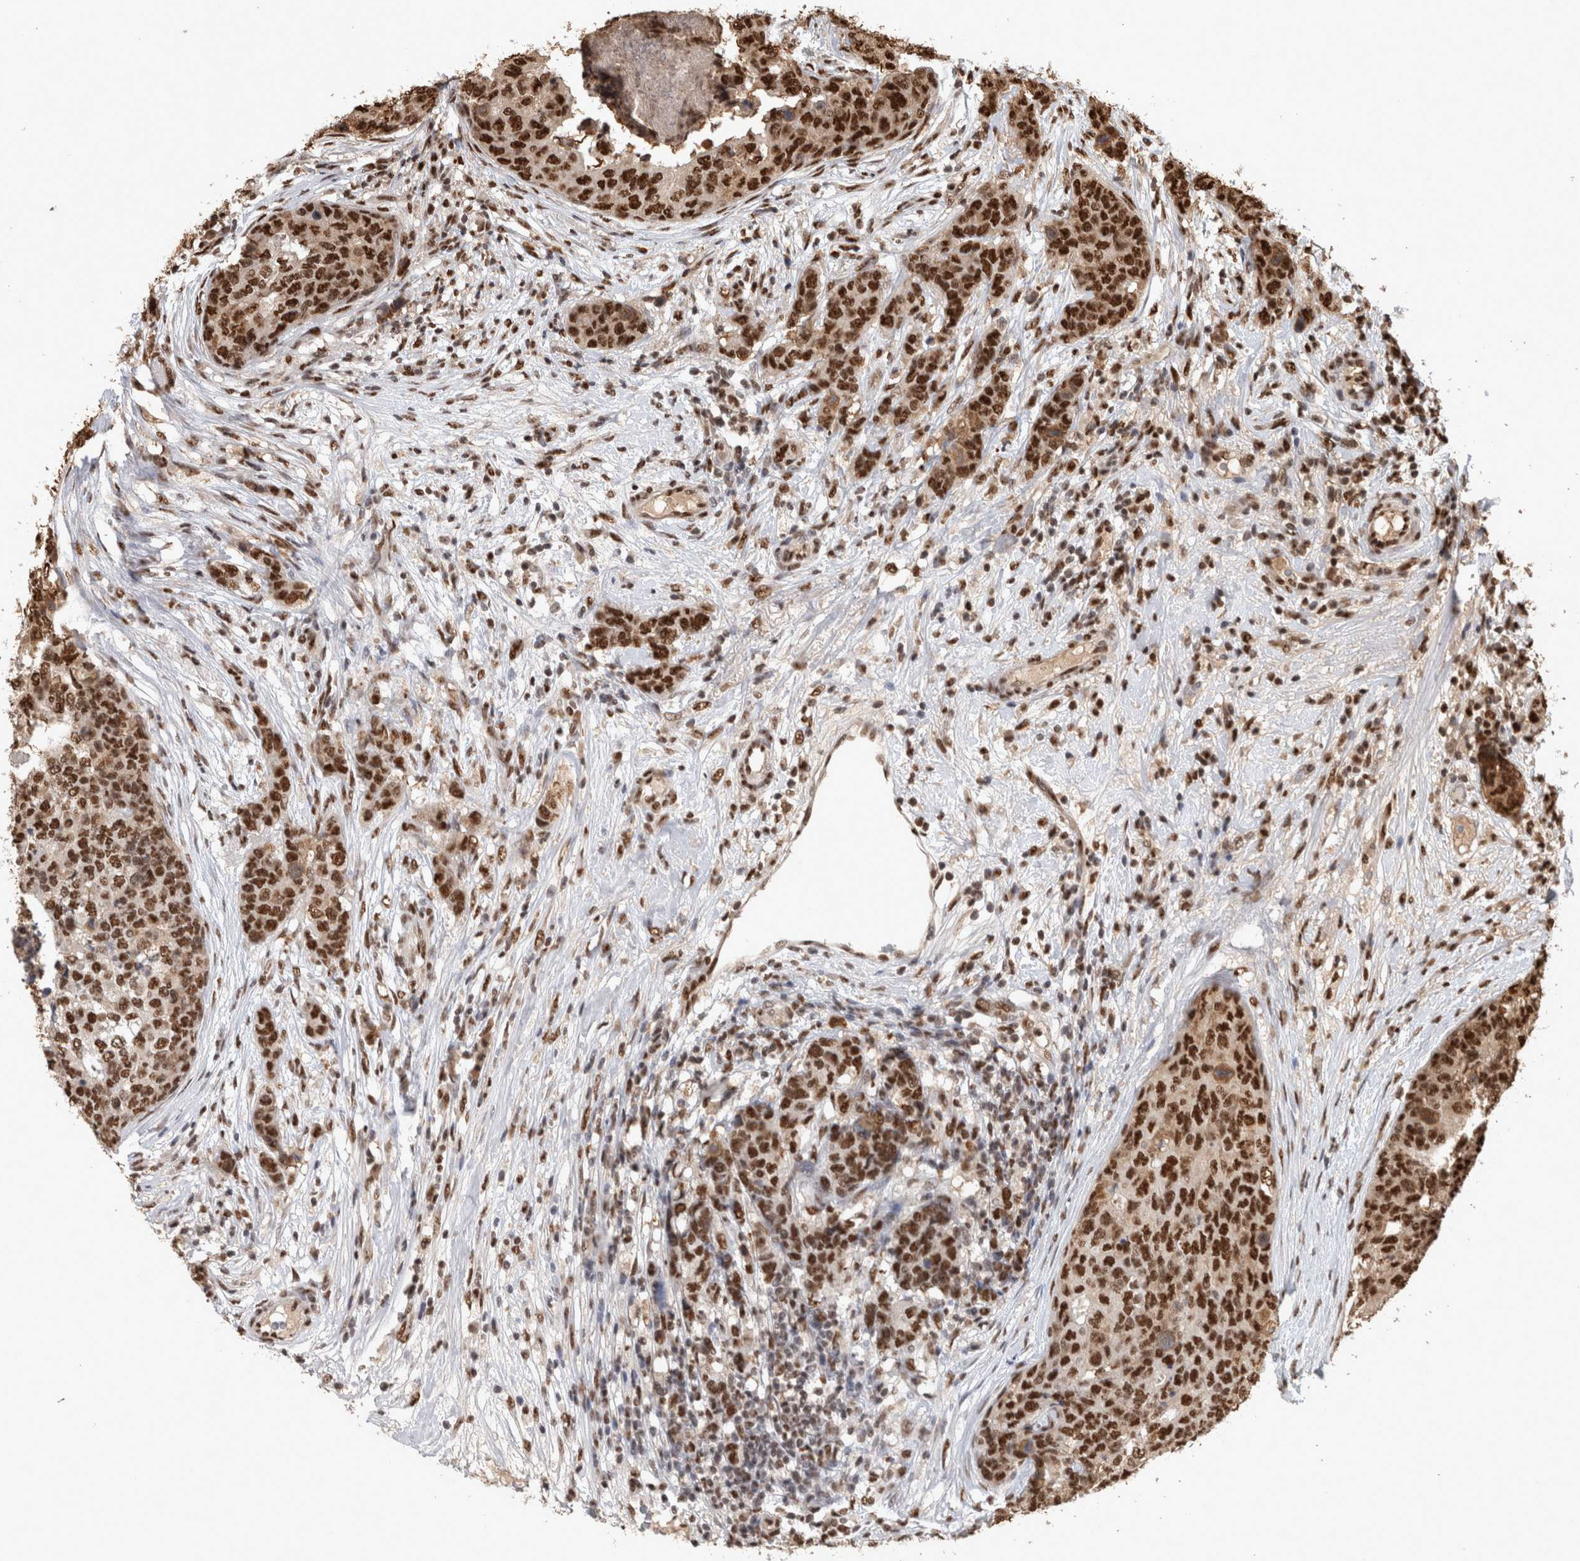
{"staining": {"intensity": "strong", "quantity": ">75%", "location": "nuclear"}, "tissue": "breast cancer", "cell_type": "Tumor cells", "image_type": "cancer", "snomed": [{"axis": "morphology", "description": "Lobular carcinoma"}, {"axis": "topography", "description": "Breast"}], "caption": "IHC histopathology image of neoplastic tissue: human breast cancer (lobular carcinoma) stained using immunohistochemistry (IHC) demonstrates high levels of strong protein expression localized specifically in the nuclear of tumor cells, appearing as a nuclear brown color.", "gene": "RAD50", "patient": {"sex": "female", "age": 59}}